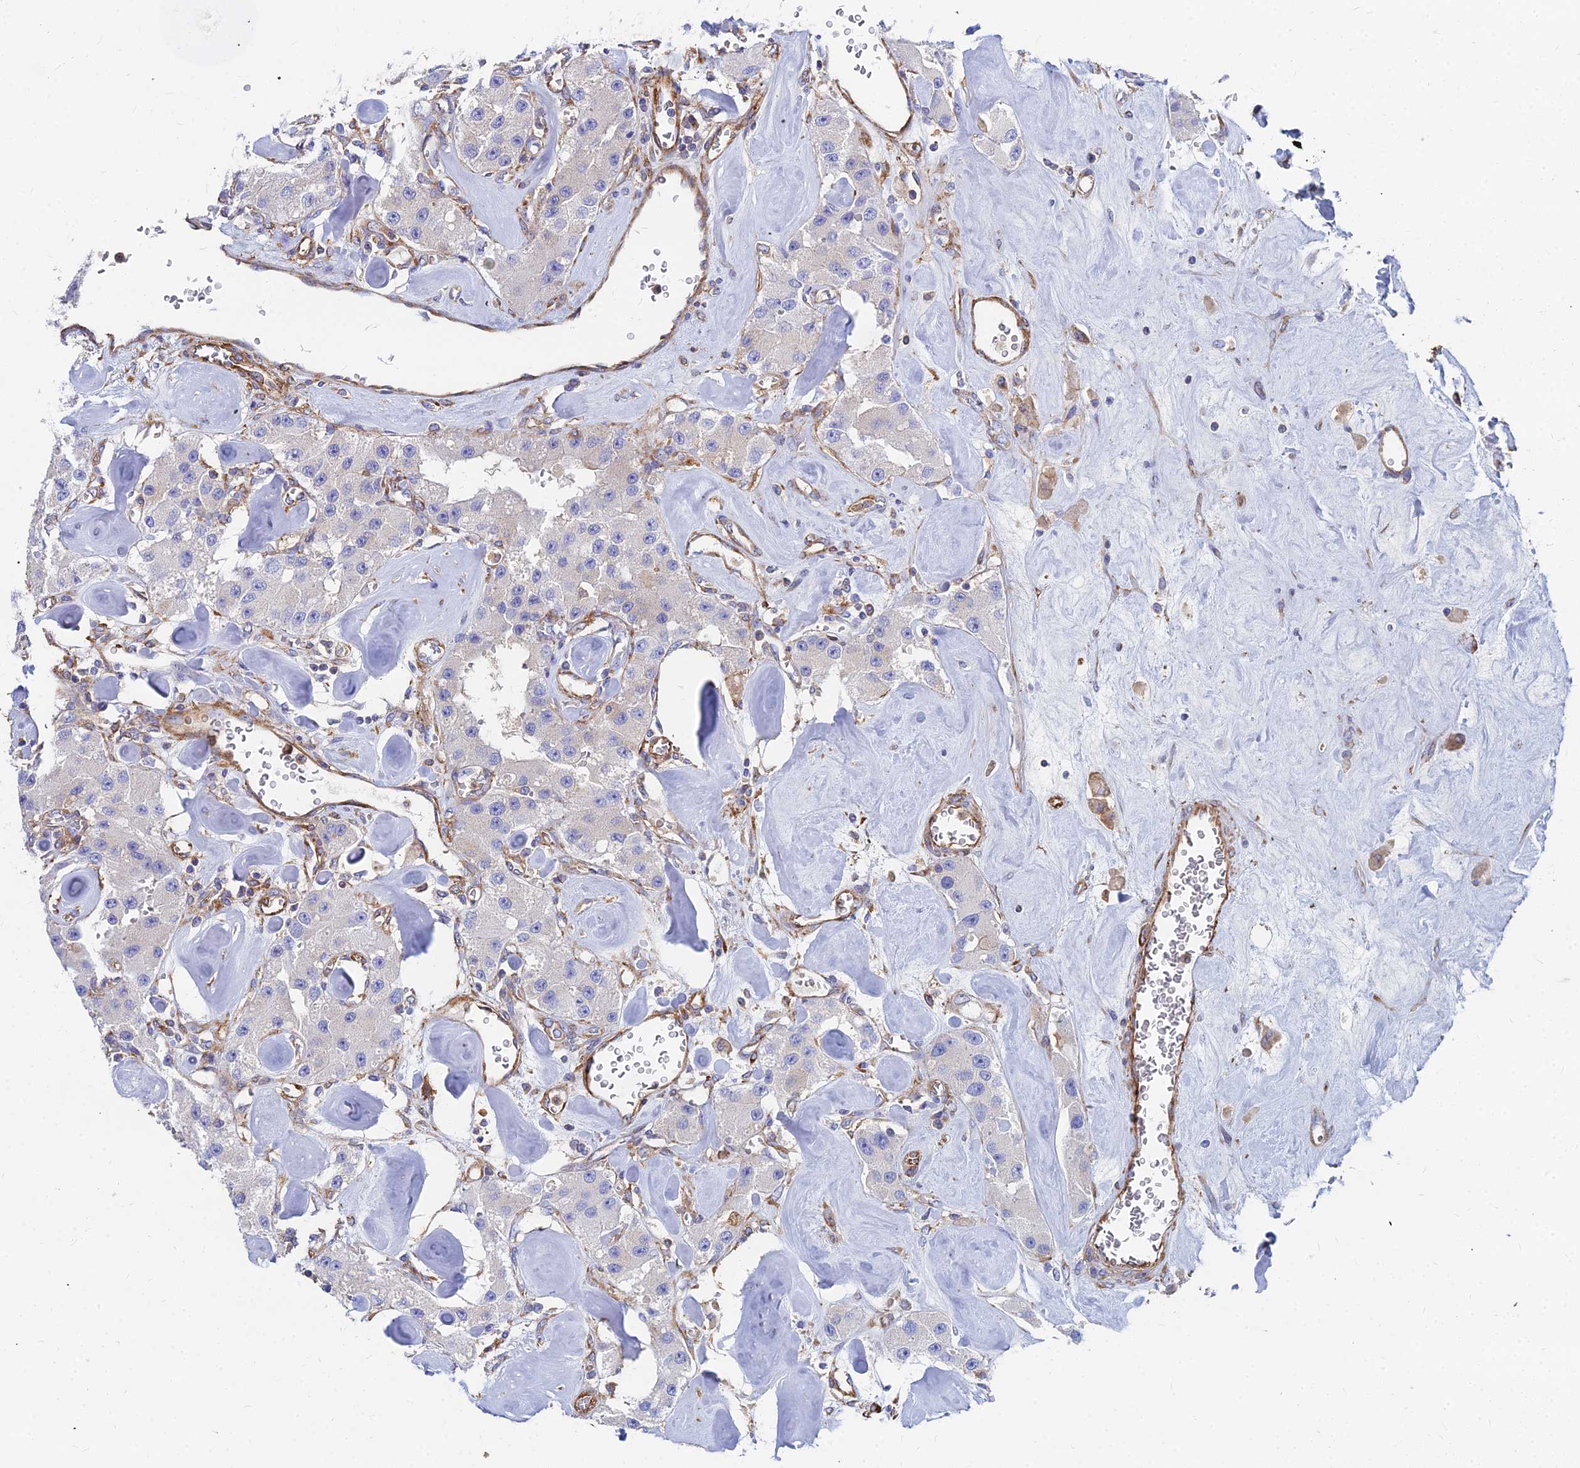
{"staining": {"intensity": "negative", "quantity": "none", "location": "none"}, "tissue": "carcinoid", "cell_type": "Tumor cells", "image_type": "cancer", "snomed": [{"axis": "morphology", "description": "Carcinoid, malignant, NOS"}, {"axis": "topography", "description": "Pancreas"}], "caption": "High power microscopy micrograph of an IHC image of carcinoid, revealing no significant expression in tumor cells.", "gene": "GPR42", "patient": {"sex": "male", "age": 41}}